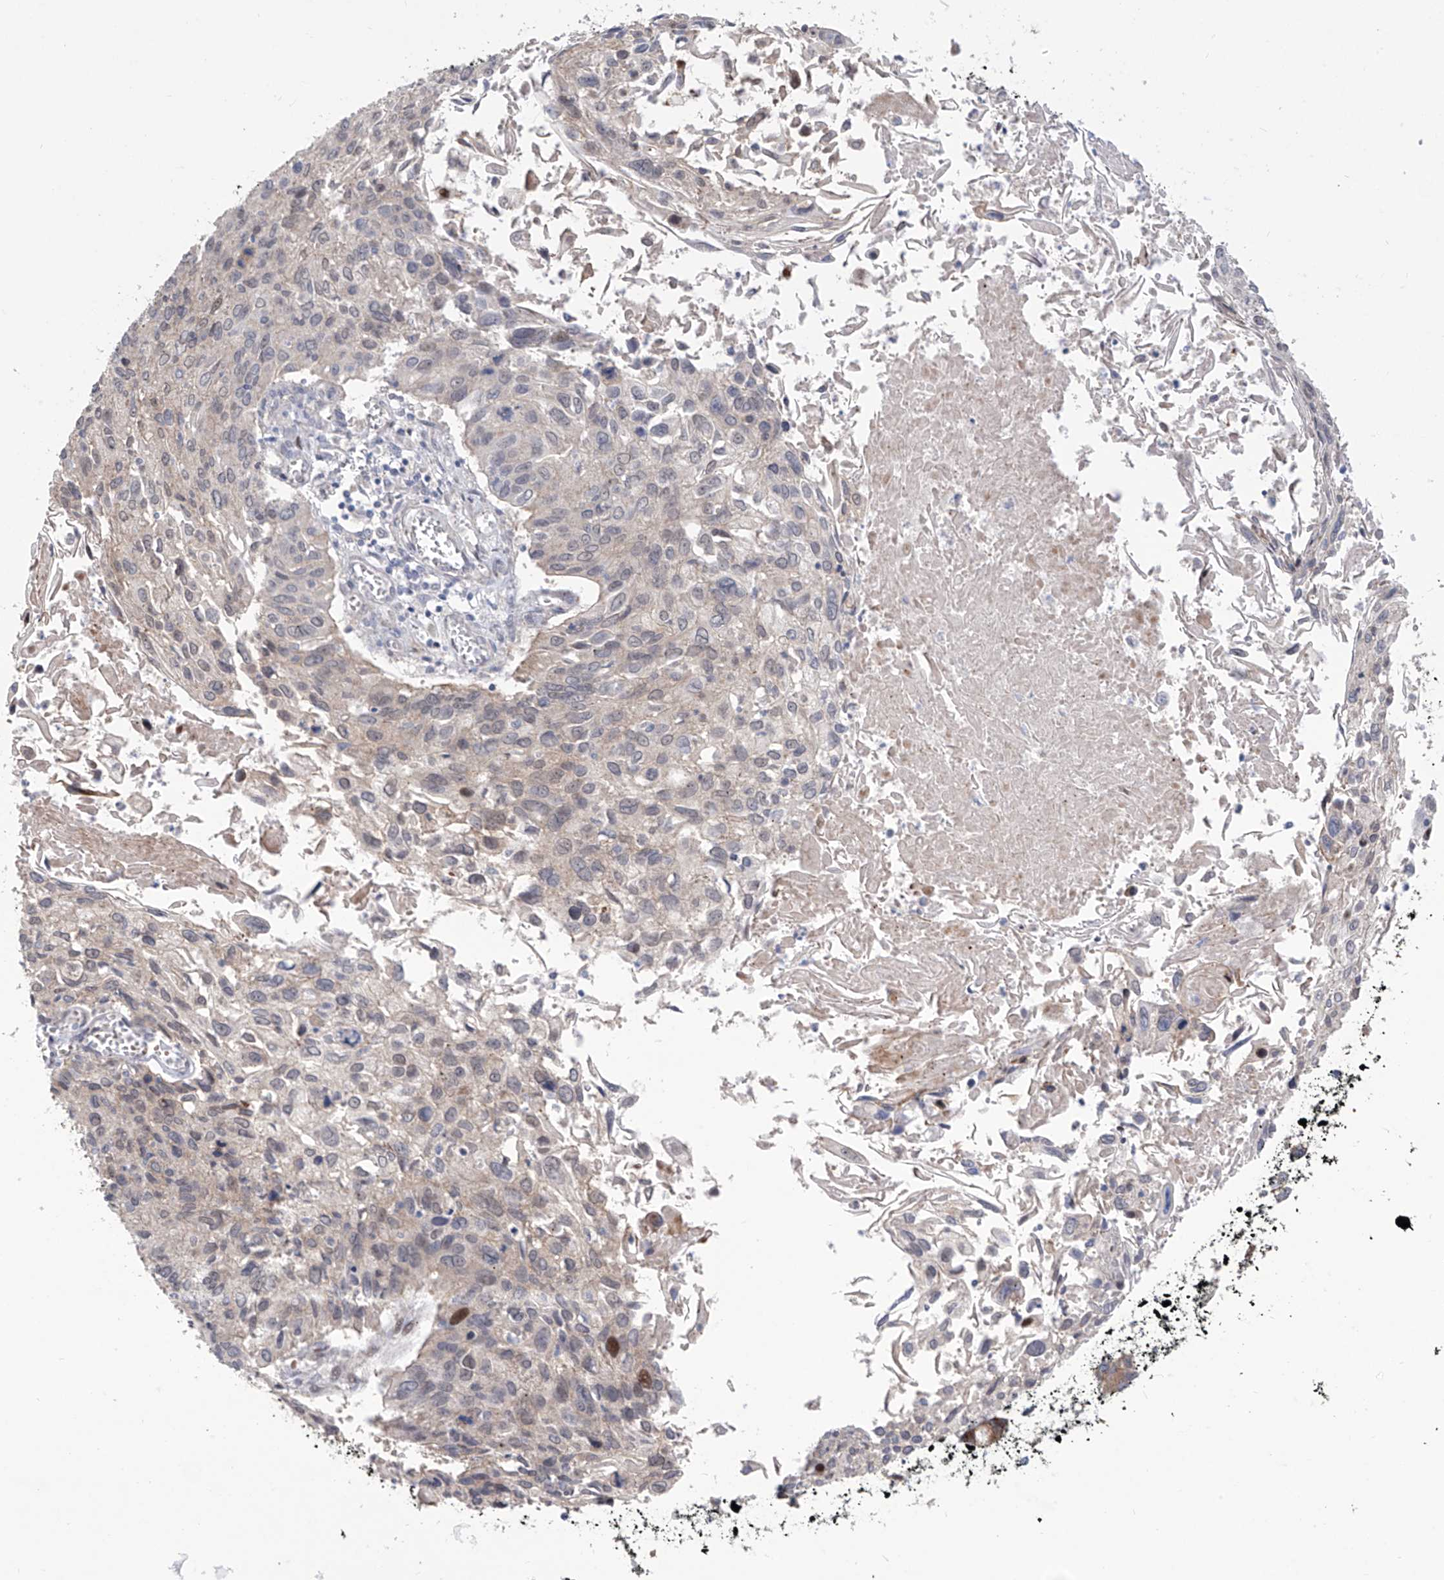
{"staining": {"intensity": "negative", "quantity": "none", "location": "none"}, "tissue": "cervical cancer", "cell_type": "Tumor cells", "image_type": "cancer", "snomed": [{"axis": "morphology", "description": "Squamous cell carcinoma, NOS"}, {"axis": "topography", "description": "Cervix"}], "caption": "This is an IHC image of cervical squamous cell carcinoma. There is no positivity in tumor cells.", "gene": "LRRC1", "patient": {"sex": "female", "age": 51}}